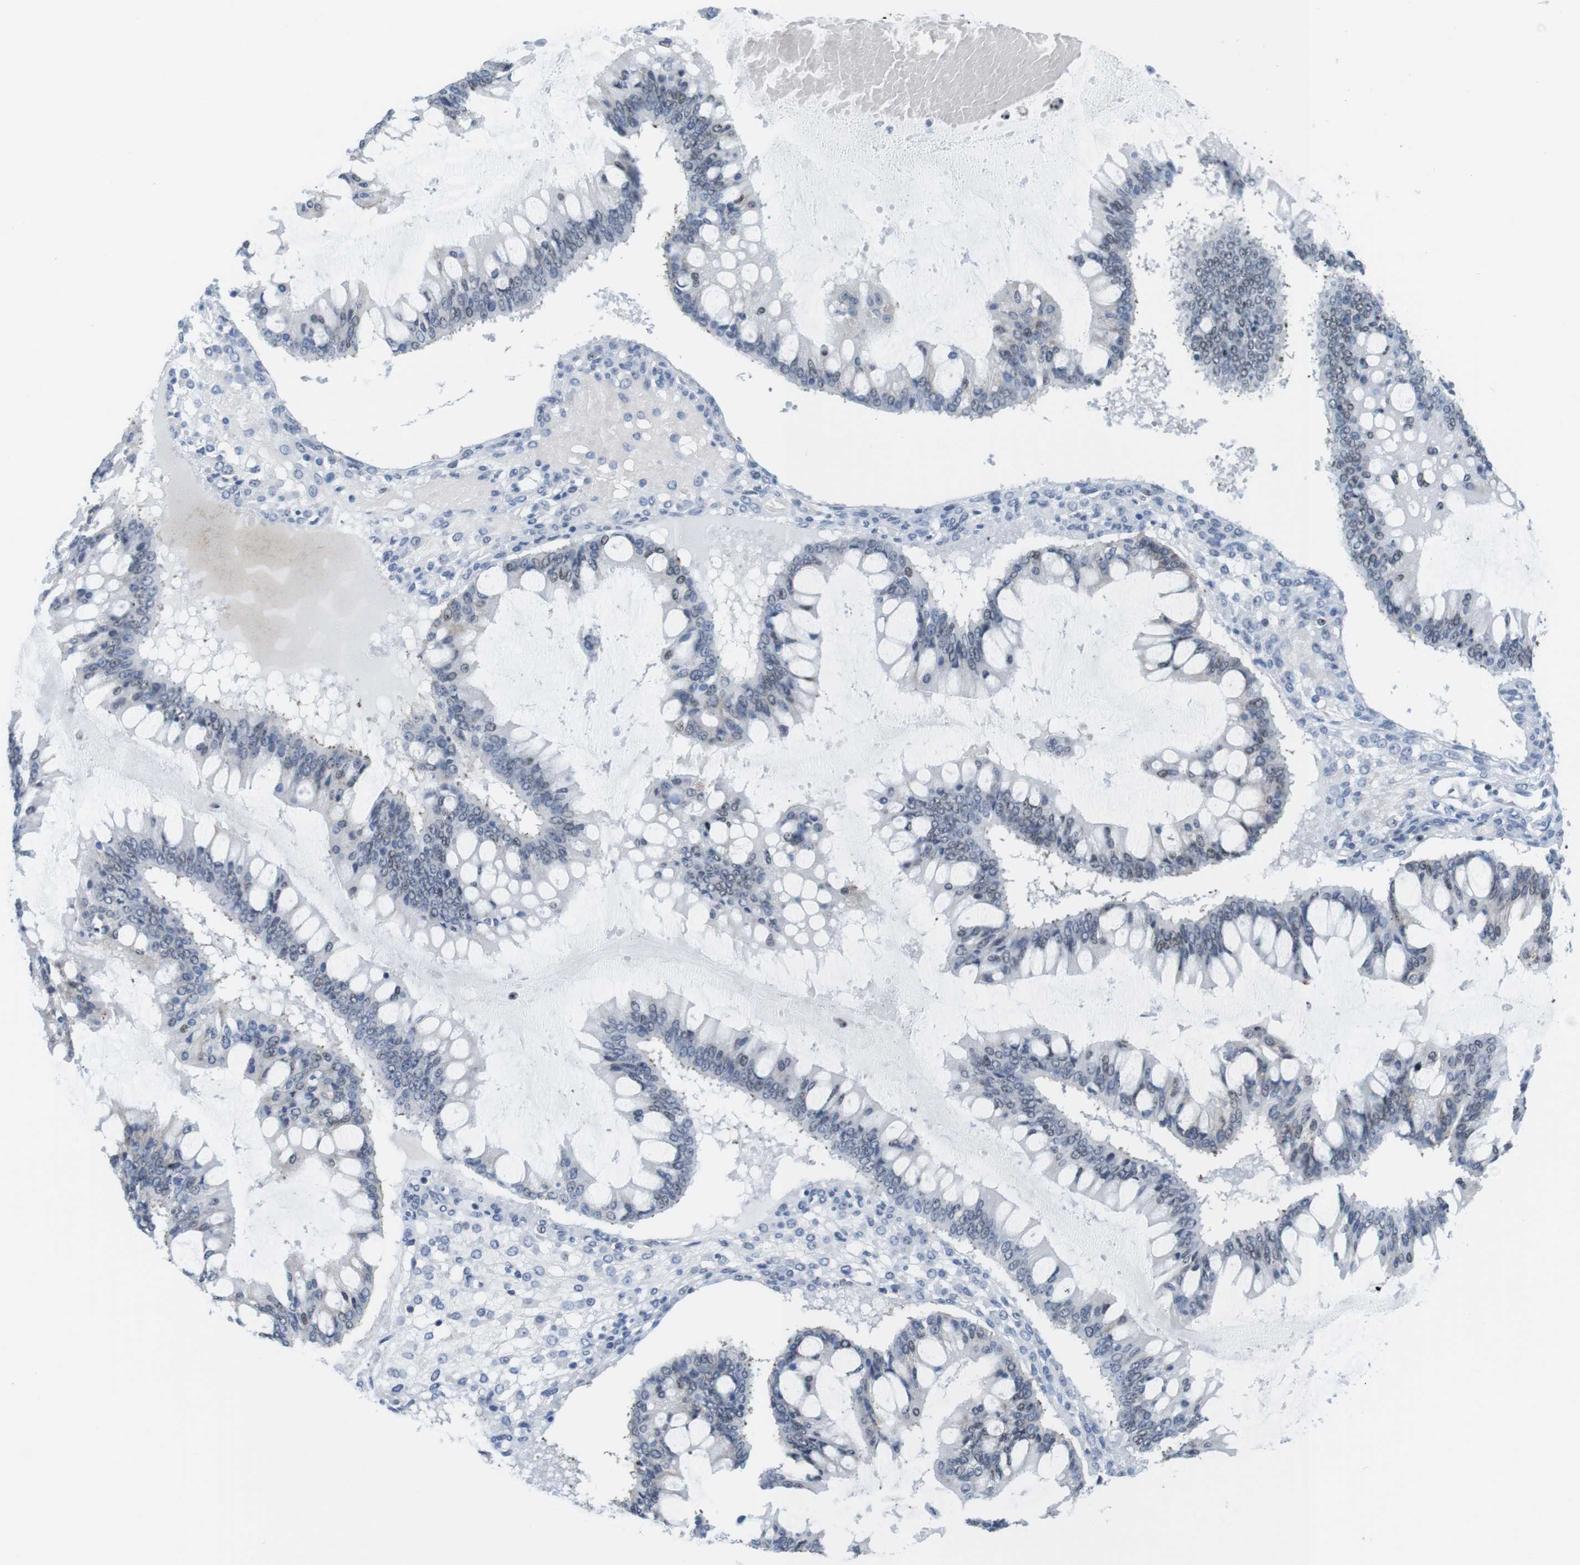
{"staining": {"intensity": "weak", "quantity": "<25%", "location": "nuclear"}, "tissue": "ovarian cancer", "cell_type": "Tumor cells", "image_type": "cancer", "snomed": [{"axis": "morphology", "description": "Cystadenocarcinoma, mucinous, NOS"}, {"axis": "topography", "description": "Ovary"}], "caption": "Tumor cells are negative for brown protein staining in mucinous cystadenocarcinoma (ovarian). (Brightfield microscopy of DAB IHC at high magnification).", "gene": "NIFK", "patient": {"sex": "female", "age": 73}}